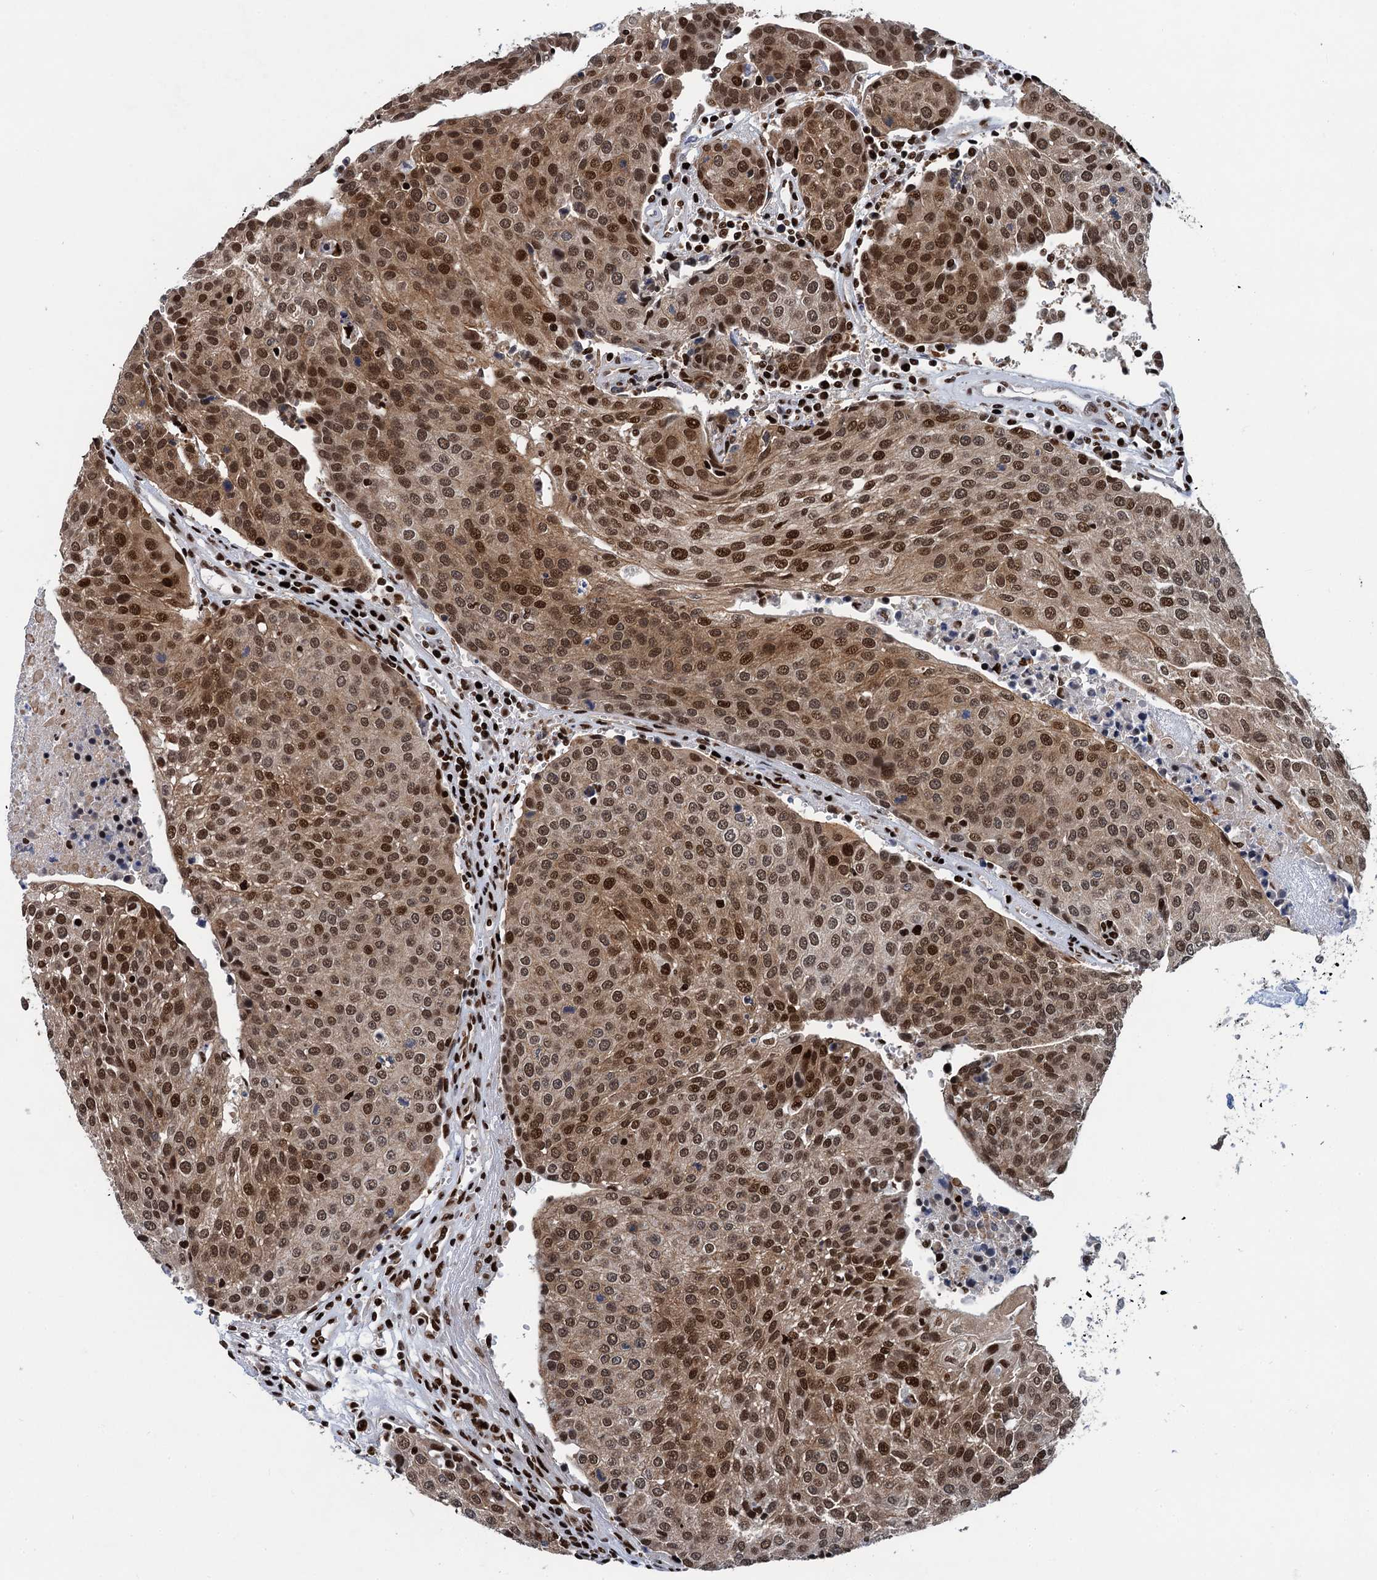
{"staining": {"intensity": "moderate", "quantity": ">75%", "location": "cytoplasmic/membranous,nuclear"}, "tissue": "urothelial cancer", "cell_type": "Tumor cells", "image_type": "cancer", "snomed": [{"axis": "morphology", "description": "Urothelial carcinoma, High grade"}, {"axis": "topography", "description": "Urinary bladder"}], "caption": "Protein staining demonstrates moderate cytoplasmic/membranous and nuclear expression in approximately >75% of tumor cells in urothelial cancer. The staining was performed using DAB, with brown indicating positive protein expression. Nuclei are stained blue with hematoxylin.", "gene": "PPP4R1", "patient": {"sex": "female", "age": 85}}